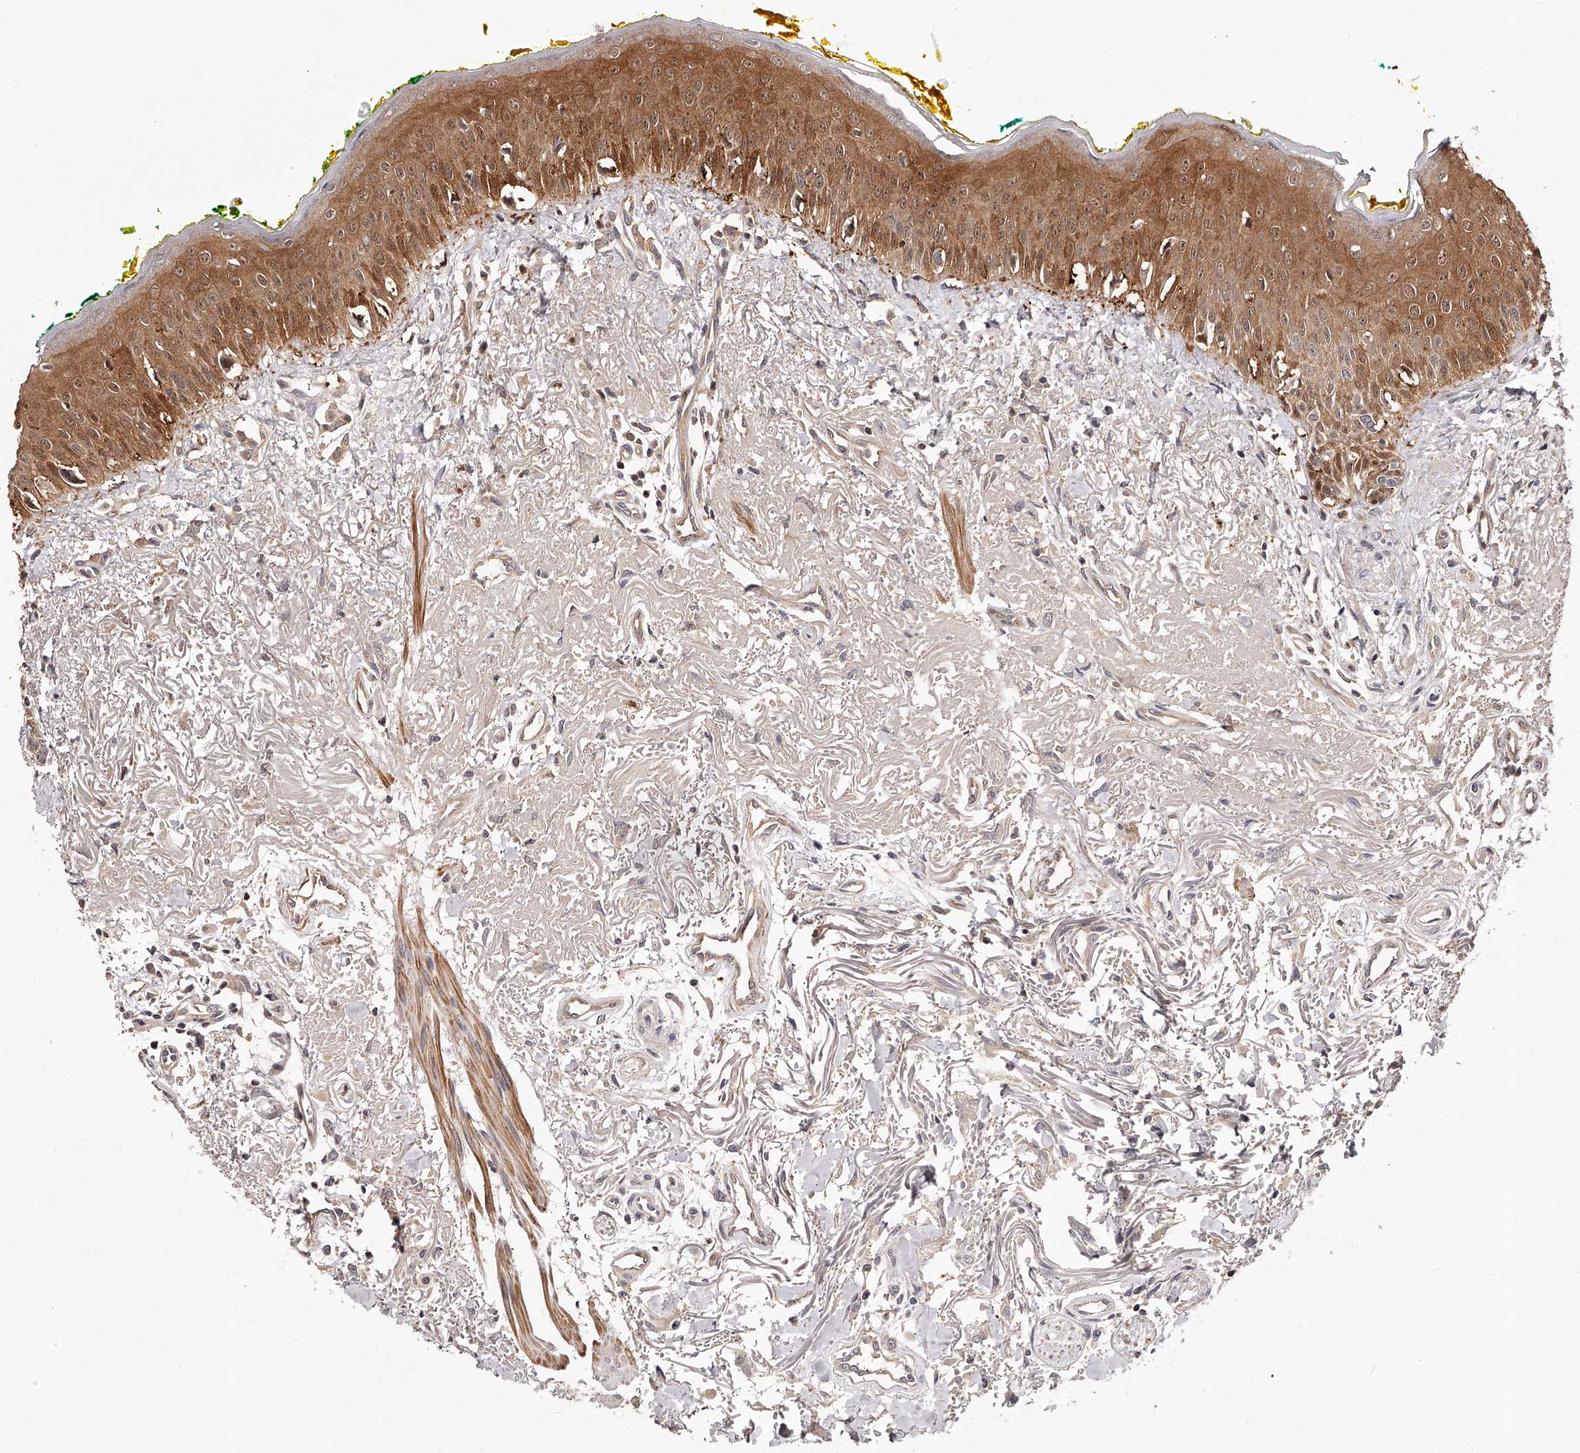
{"staining": {"intensity": "moderate", "quantity": "25%-75%", "location": "cytoplasmic/membranous"}, "tissue": "oral mucosa", "cell_type": "Squamous epithelial cells", "image_type": "normal", "snomed": [{"axis": "morphology", "description": "Normal tissue, NOS"}, {"axis": "topography", "description": "Oral tissue"}], "caption": "Moderate cytoplasmic/membranous positivity for a protein is appreciated in about 25%-75% of squamous epithelial cells of benign oral mucosa using immunohistochemistry.", "gene": "CUL7", "patient": {"sex": "female", "age": 70}}